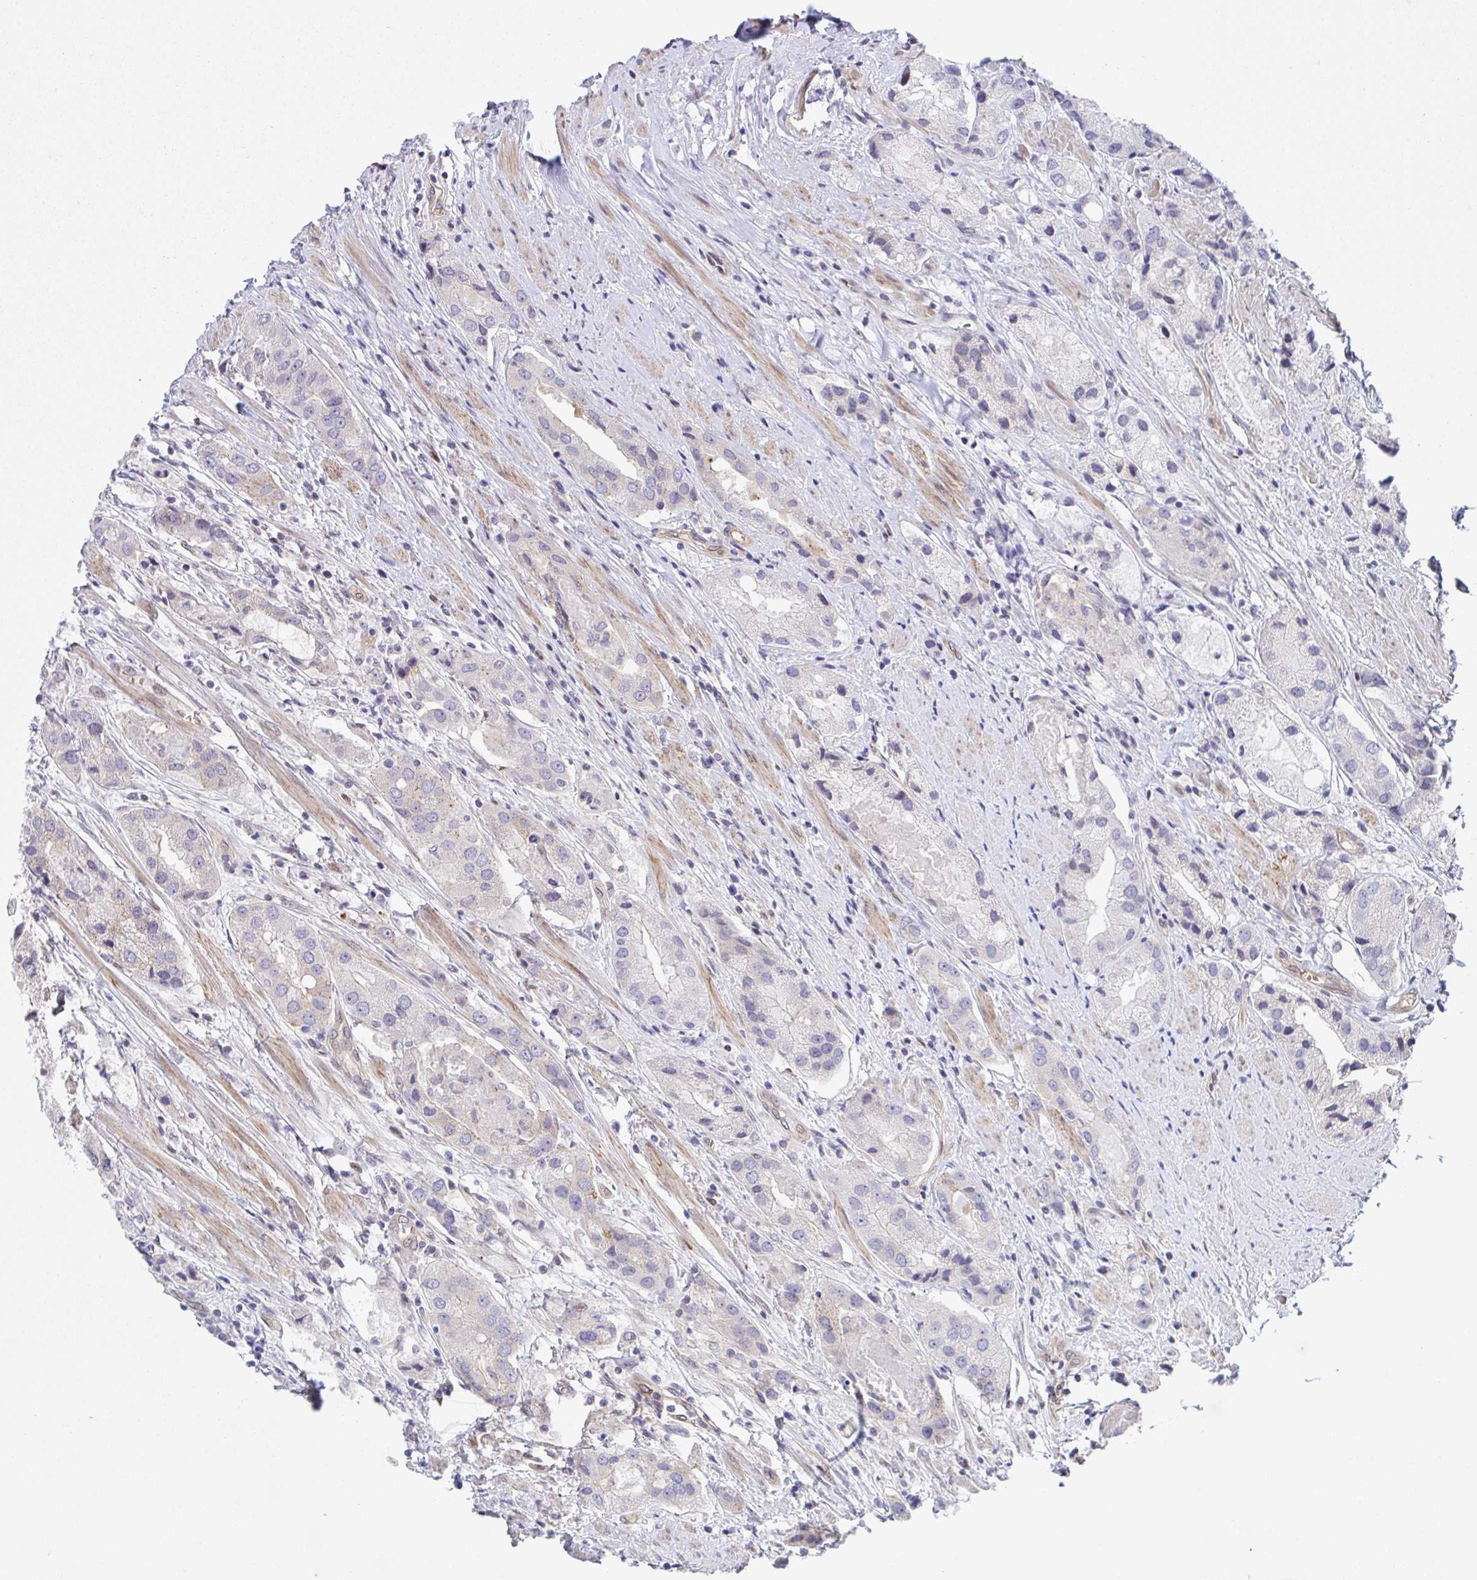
{"staining": {"intensity": "negative", "quantity": "none", "location": "none"}, "tissue": "prostate cancer", "cell_type": "Tumor cells", "image_type": "cancer", "snomed": [{"axis": "morphology", "description": "Adenocarcinoma, Low grade"}, {"axis": "topography", "description": "Prostate"}], "caption": "A micrograph of human low-grade adenocarcinoma (prostate) is negative for staining in tumor cells. Brightfield microscopy of immunohistochemistry (IHC) stained with DAB (brown) and hematoxylin (blue), captured at high magnification.", "gene": "ZBED3", "patient": {"sex": "male", "age": 69}}